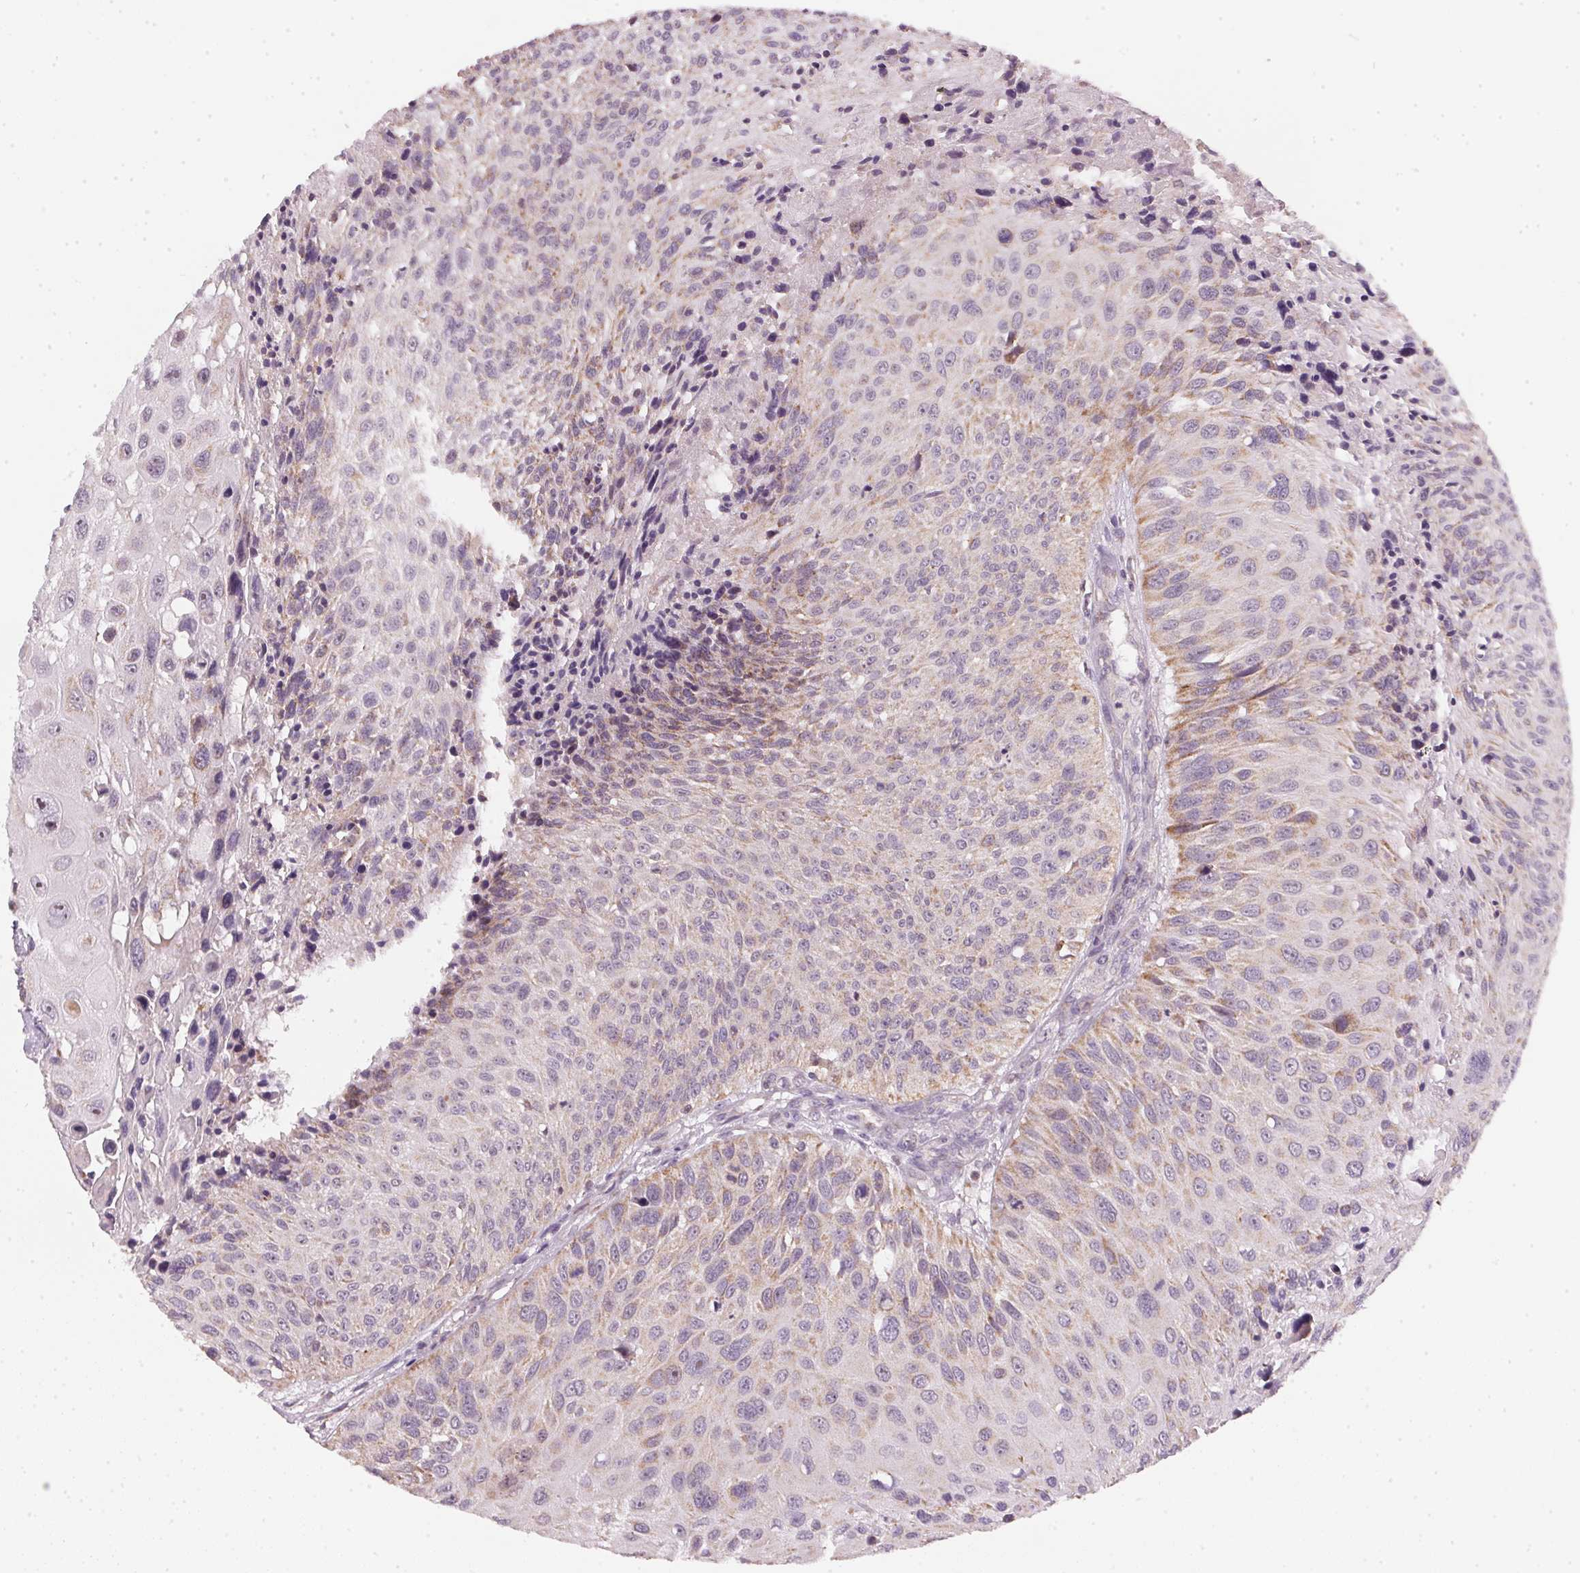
{"staining": {"intensity": "weak", "quantity": "25%-75%", "location": "cytoplasmic/membranous"}, "tissue": "urothelial cancer", "cell_type": "Tumor cells", "image_type": "cancer", "snomed": [{"axis": "morphology", "description": "Urothelial carcinoma, NOS"}, {"axis": "topography", "description": "Urinary bladder"}], "caption": "Immunohistochemistry staining of transitional cell carcinoma, which exhibits low levels of weak cytoplasmic/membranous expression in approximately 25%-75% of tumor cells indicating weak cytoplasmic/membranous protein staining. The staining was performed using DAB (3,3'-diaminobenzidine) (brown) for protein detection and nuclei were counterstained in hematoxylin (blue).", "gene": "COQ7", "patient": {"sex": "male", "age": 55}}